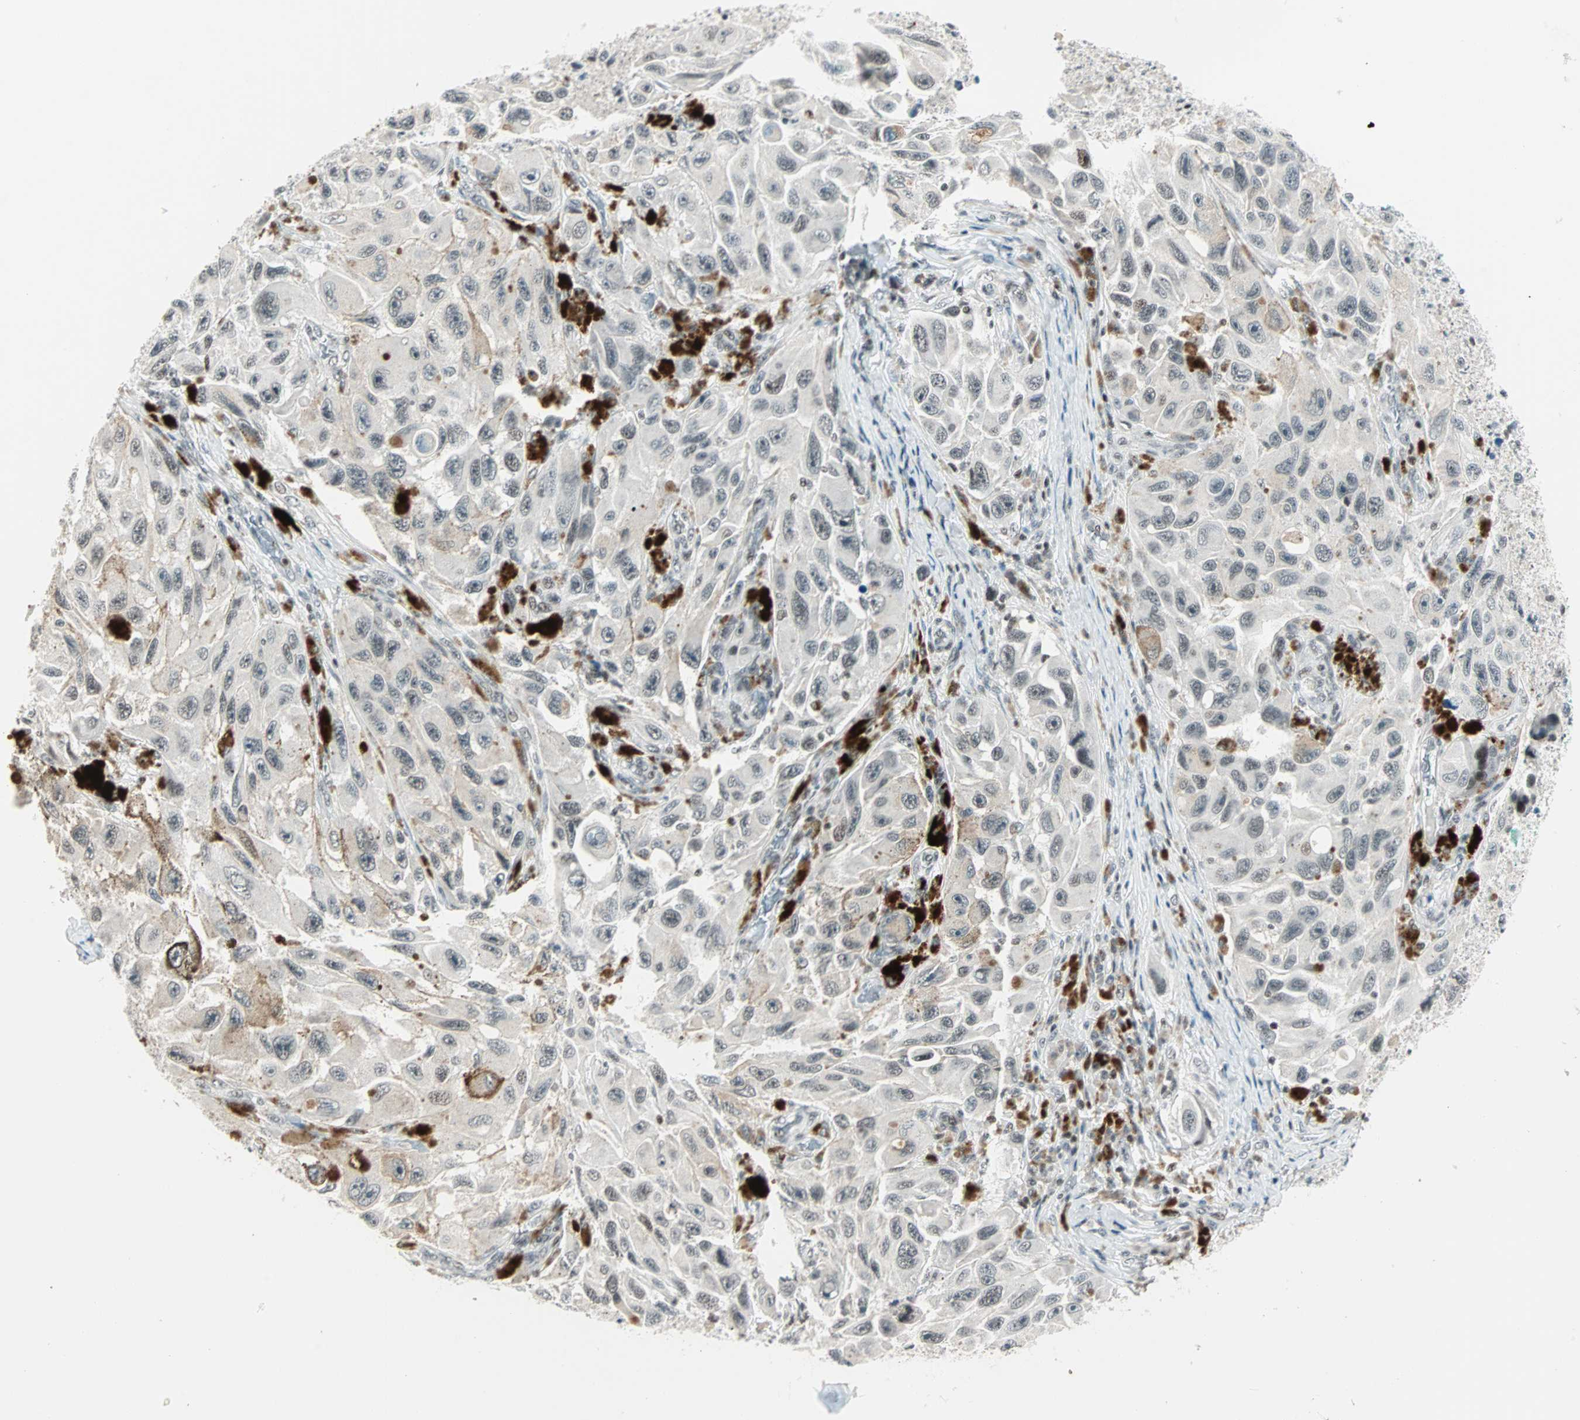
{"staining": {"intensity": "weak", "quantity": "25%-75%", "location": "nuclear"}, "tissue": "melanoma", "cell_type": "Tumor cells", "image_type": "cancer", "snomed": [{"axis": "morphology", "description": "Malignant melanoma, NOS"}, {"axis": "topography", "description": "Skin"}], "caption": "Immunohistochemical staining of human malignant melanoma shows weak nuclear protein positivity in about 25%-75% of tumor cells.", "gene": "SIN3A", "patient": {"sex": "female", "age": 73}}